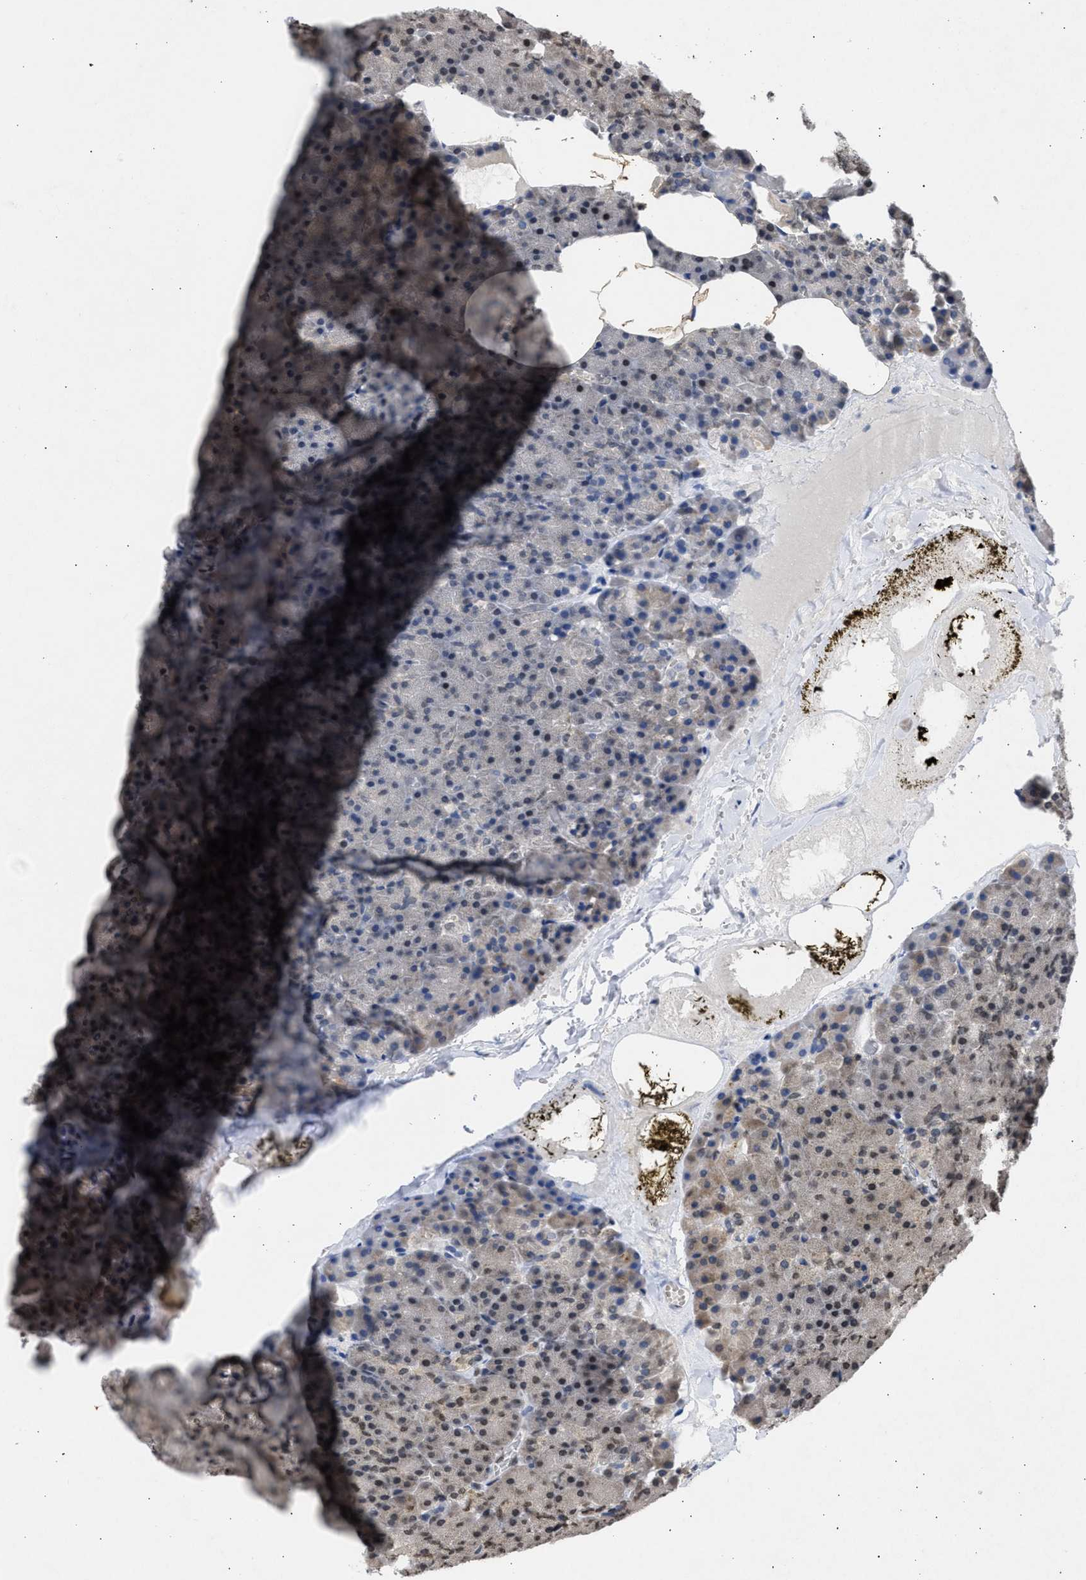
{"staining": {"intensity": "moderate", "quantity": "25%-75%", "location": "cytoplasmic/membranous,nuclear"}, "tissue": "pancreas", "cell_type": "Exocrine glandular cells", "image_type": "normal", "snomed": [{"axis": "morphology", "description": "Normal tissue, NOS"}, {"axis": "morphology", "description": "Carcinoid, malignant, NOS"}, {"axis": "topography", "description": "Pancreas"}], "caption": "Immunohistochemistry (DAB) staining of normal pancreas demonstrates moderate cytoplasmic/membranous,nuclear protein expression in approximately 25%-75% of exocrine glandular cells. The protein of interest is shown in brown color, while the nuclei are stained blue.", "gene": "NUP35", "patient": {"sex": "female", "age": 35}}